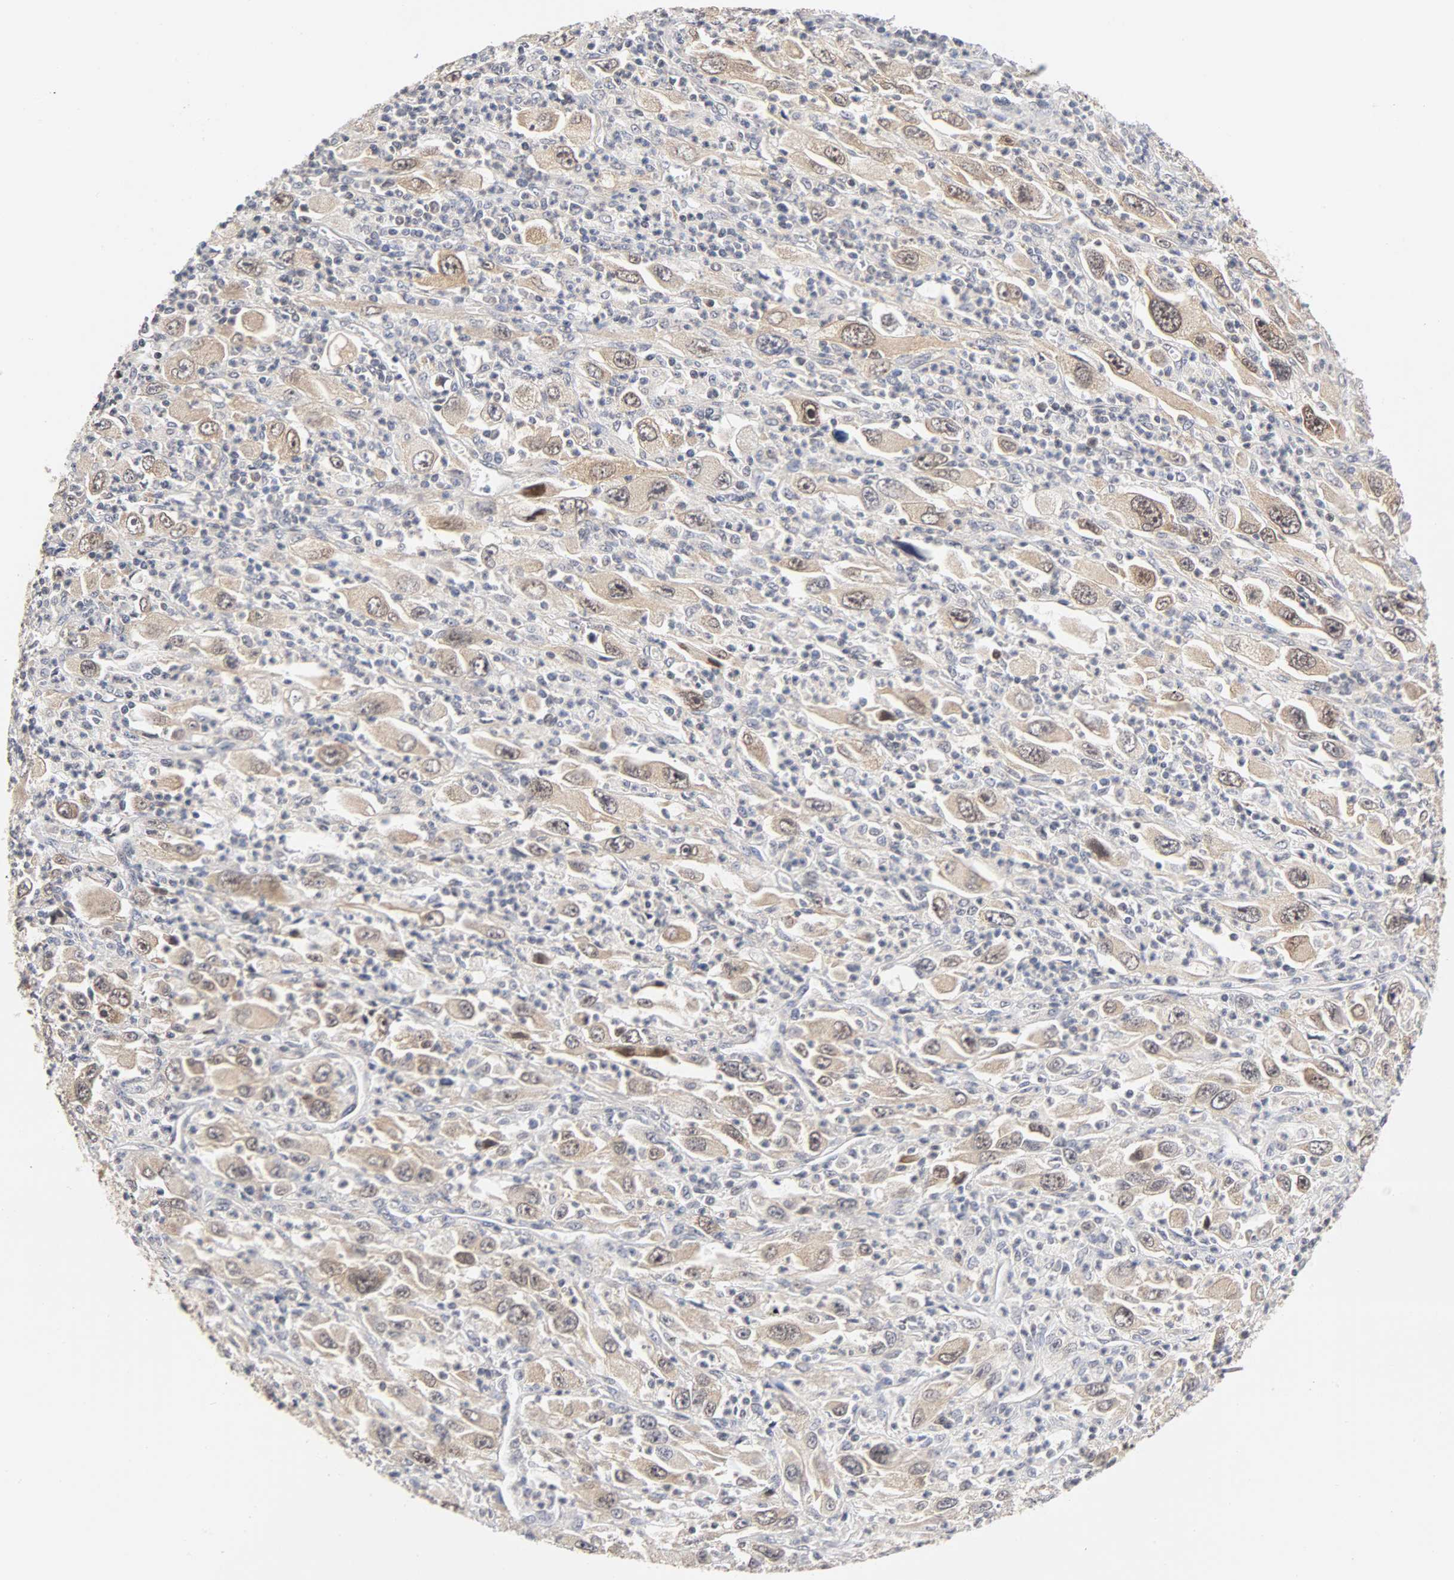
{"staining": {"intensity": "moderate", "quantity": "25%-75%", "location": "cytoplasmic/membranous,nuclear"}, "tissue": "melanoma", "cell_type": "Tumor cells", "image_type": "cancer", "snomed": [{"axis": "morphology", "description": "Malignant melanoma, Metastatic site"}, {"axis": "topography", "description": "Skin"}], "caption": "Moderate cytoplasmic/membranous and nuclear expression for a protein is present in approximately 25%-75% of tumor cells of malignant melanoma (metastatic site) using immunohistochemistry (IHC).", "gene": "UBE2M", "patient": {"sex": "female", "age": 56}}